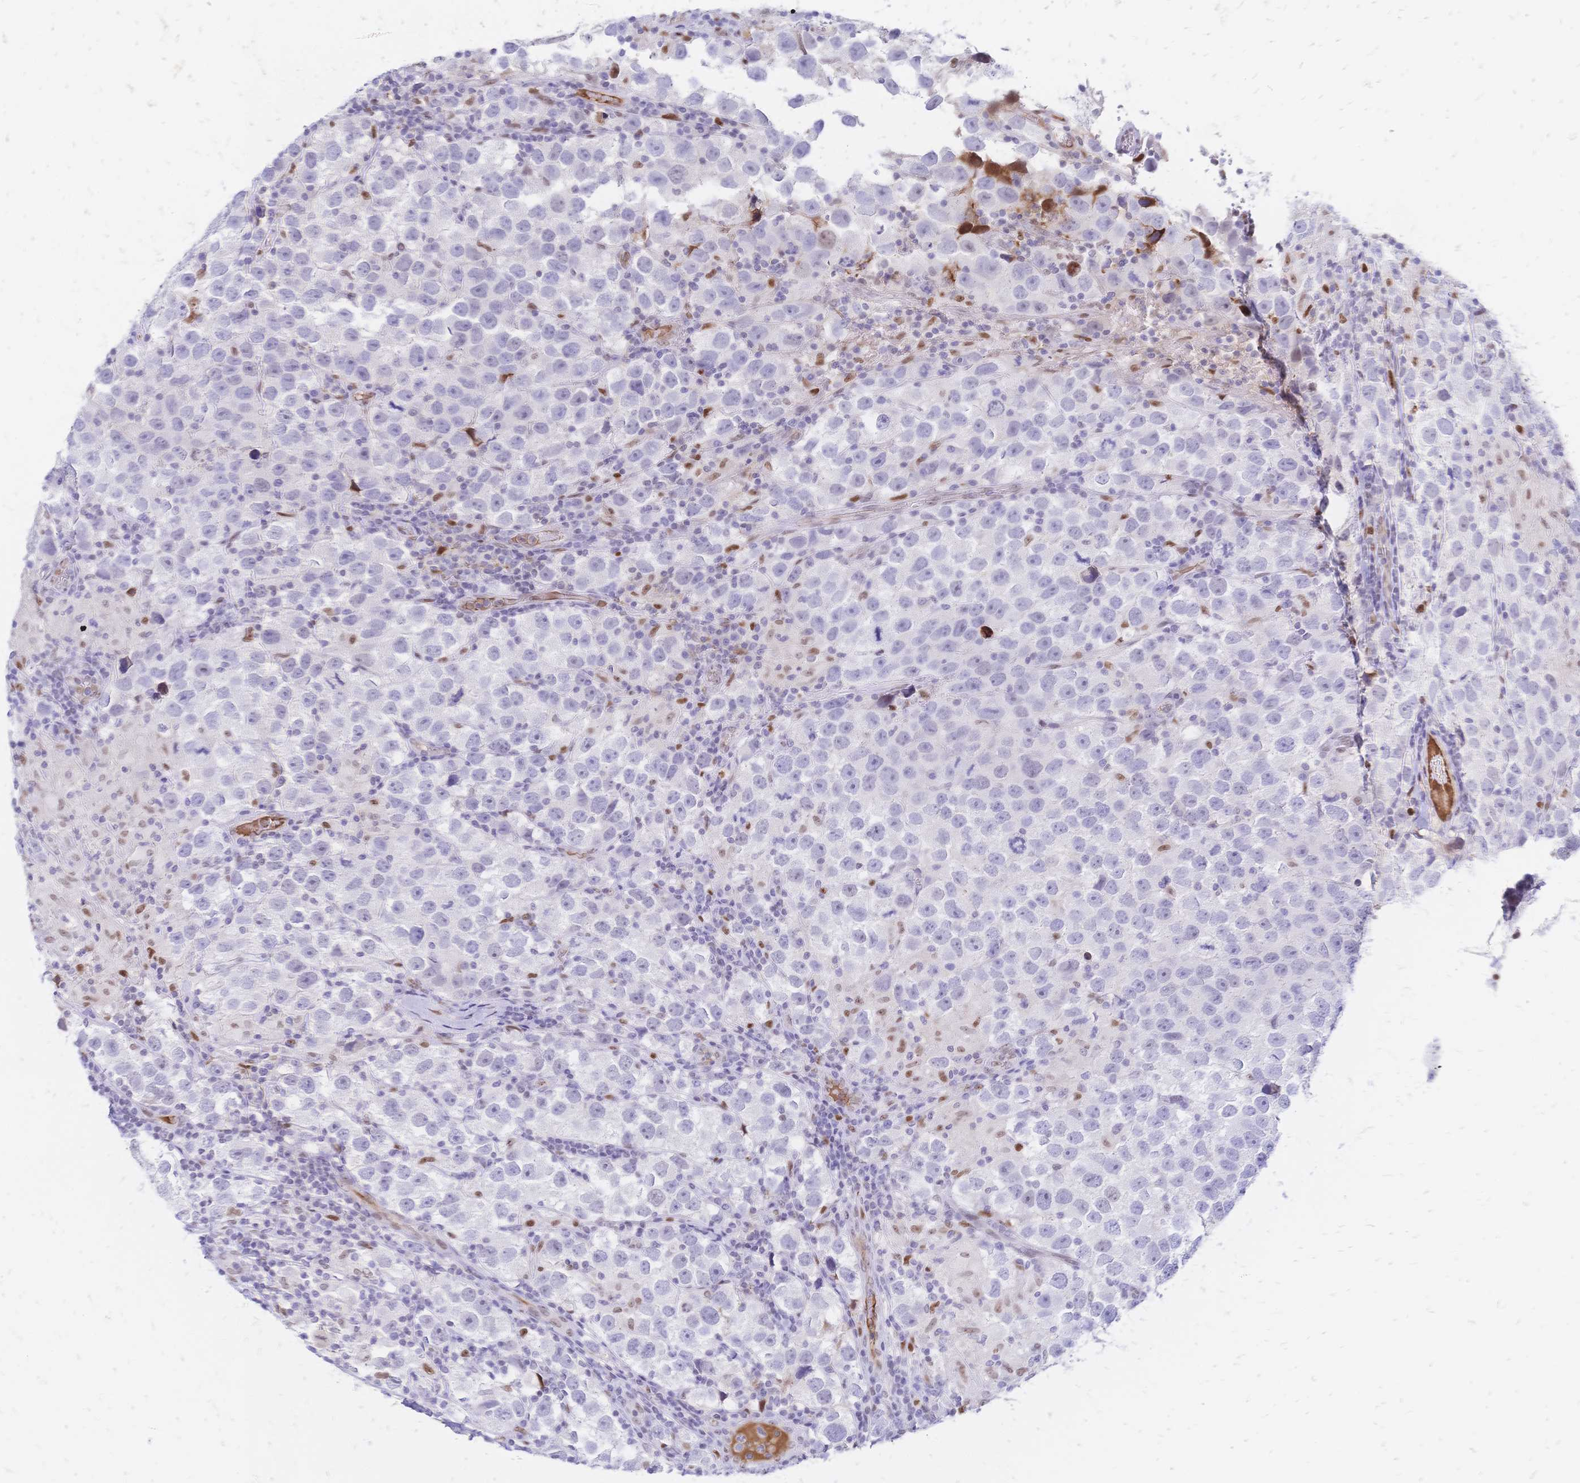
{"staining": {"intensity": "negative", "quantity": "none", "location": "none"}, "tissue": "testis cancer", "cell_type": "Tumor cells", "image_type": "cancer", "snomed": [{"axis": "morphology", "description": "Seminoma, NOS"}, {"axis": "topography", "description": "Testis"}], "caption": "Testis cancer was stained to show a protein in brown. There is no significant staining in tumor cells.", "gene": "NFIC", "patient": {"sex": "male", "age": 26}}